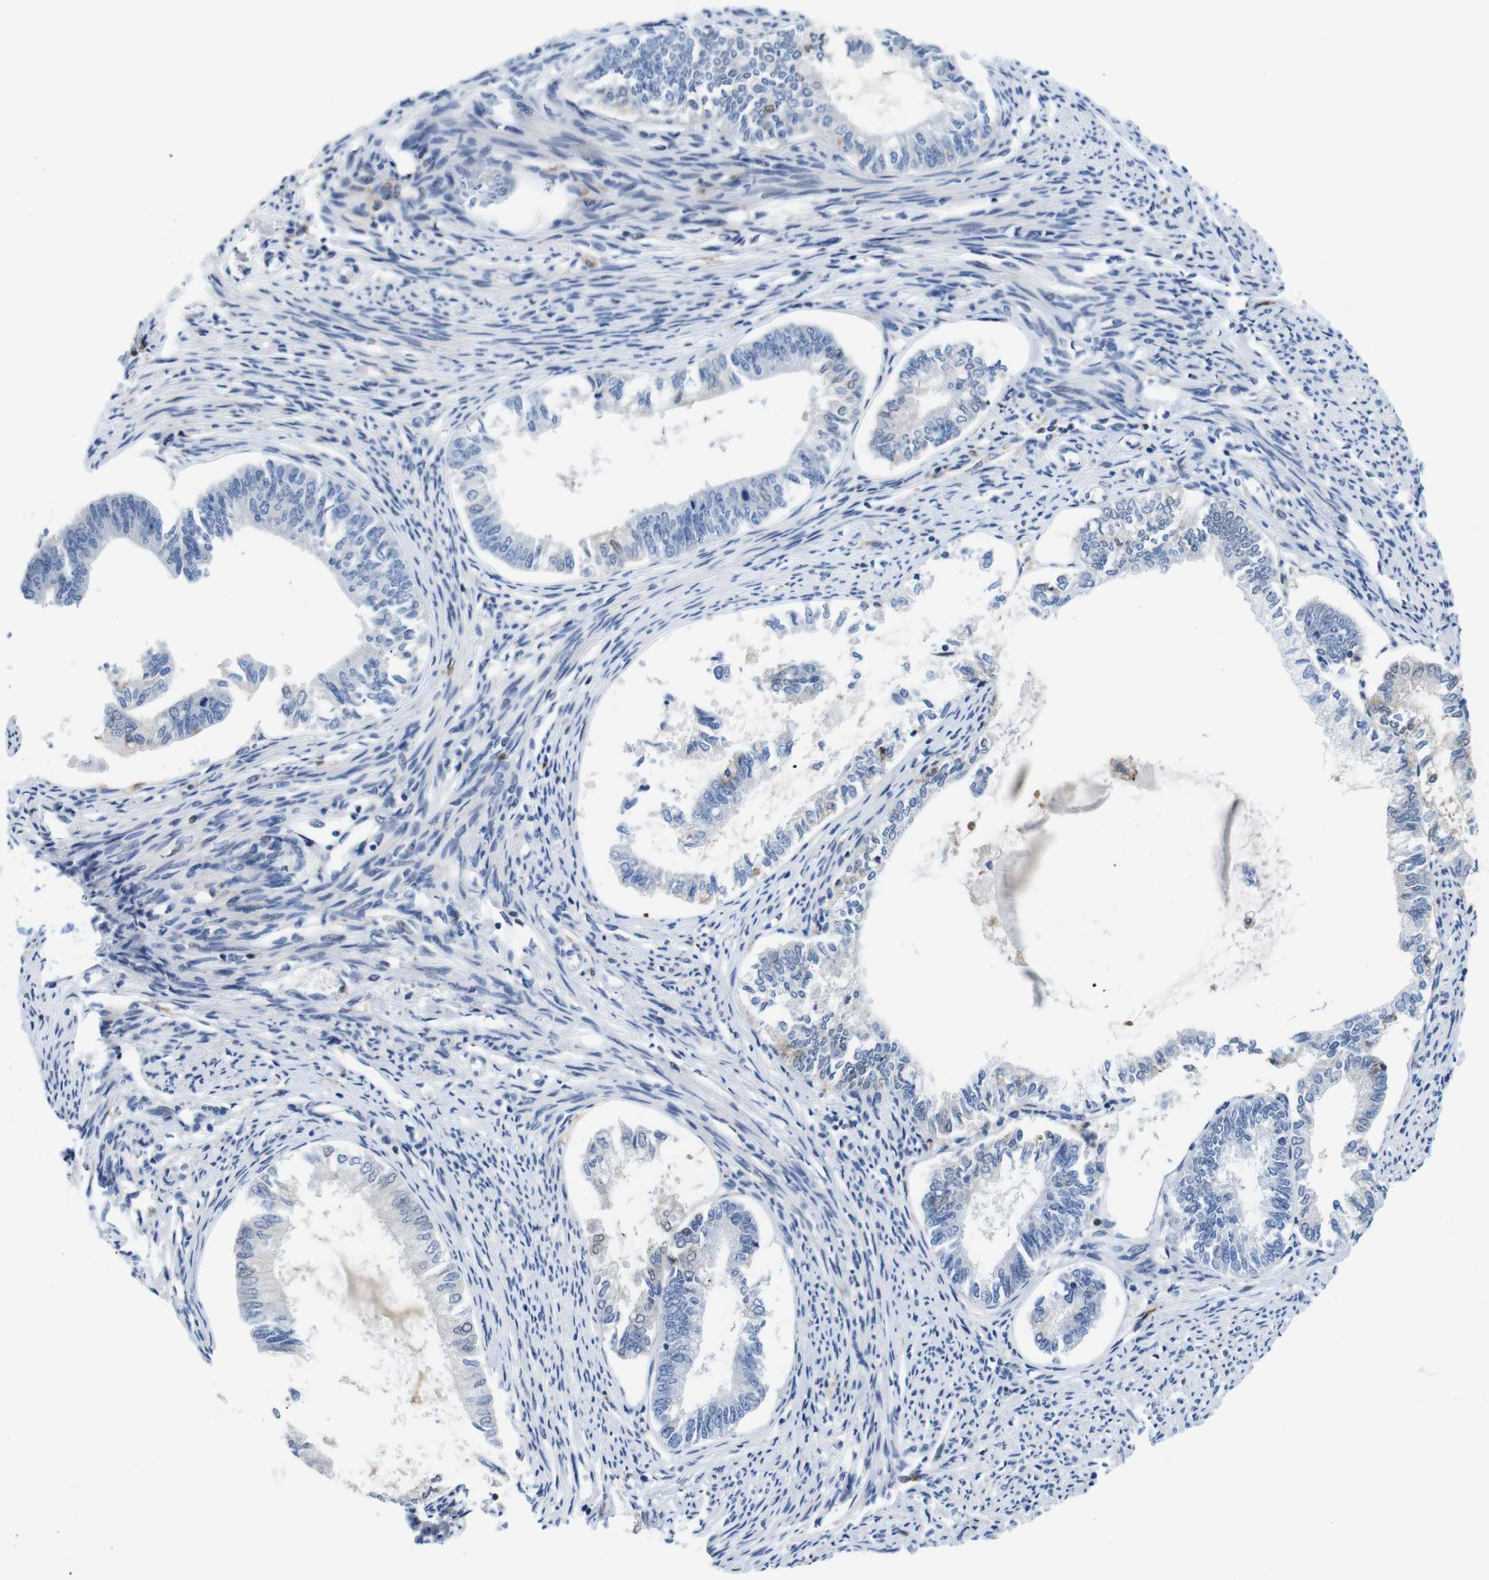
{"staining": {"intensity": "negative", "quantity": "none", "location": "none"}, "tissue": "endometrial cancer", "cell_type": "Tumor cells", "image_type": "cancer", "snomed": [{"axis": "morphology", "description": "Adenocarcinoma, NOS"}, {"axis": "topography", "description": "Endometrium"}], "caption": "Human endometrial adenocarcinoma stained for a protein using immunohistochemistry (IHC) reveals no positivity in tumor cells.", "gene": "CD300C", "patient": {"sex": "female", "age": 86}}